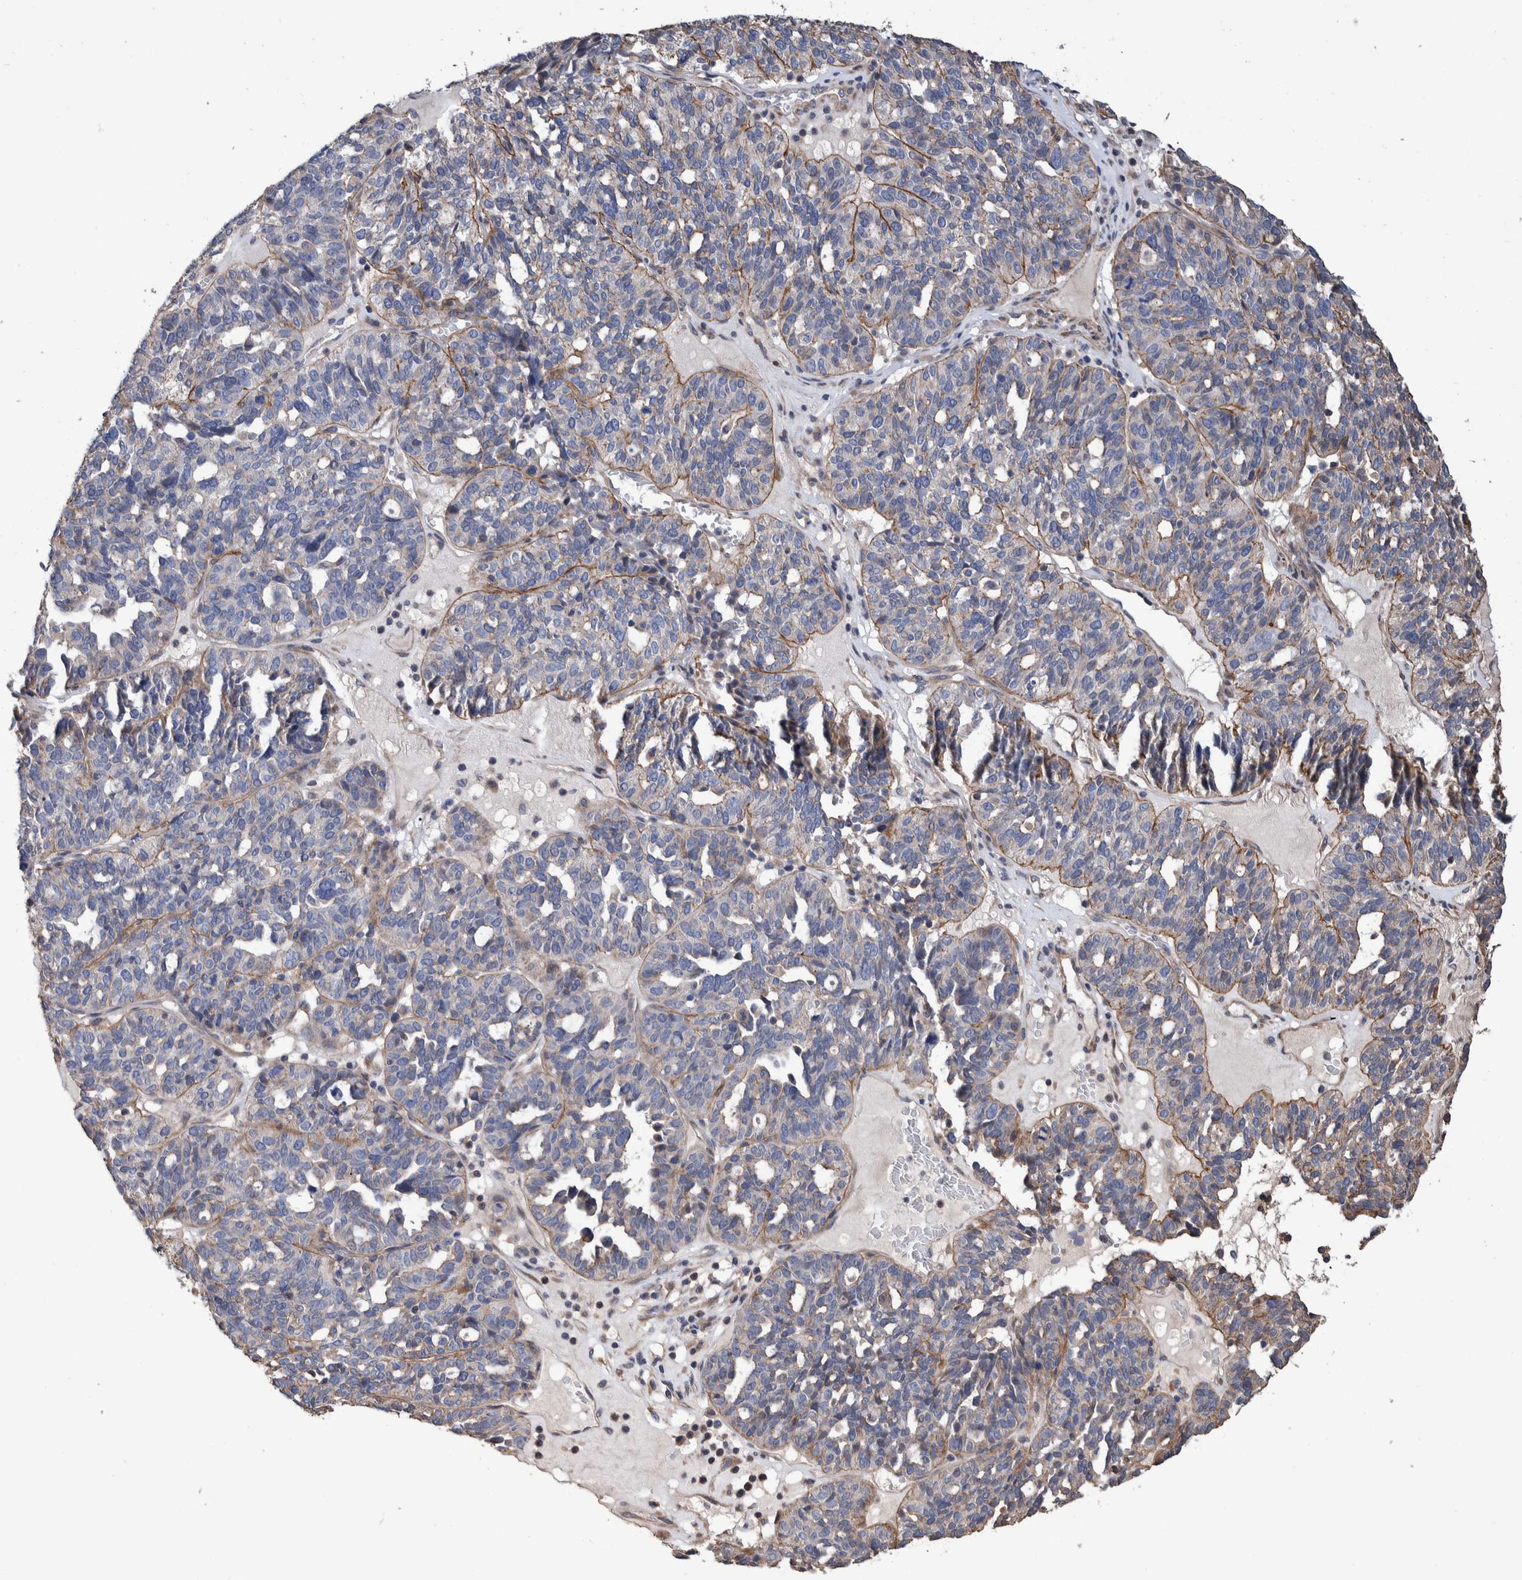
{"staining": {"intensity": "negative", "quantity": "none", "location": "none"}, "tissue": "ovarian cancer", "cell_type": "Tumor cells", "image_type": "cancer", "snomed": [{"axis": "morphology", "description": "Cystadenocarcinoma, serous, NOS"}, {"axis": "topography", "description": "Ovary"}], "caption": "Immunohistochemistry (IHC) image of neoplastic tissue: ovarian serous cystadenocarcinoma stained with DAB (3,3'-diaminobenzidine) demonstrates no significant protein staining in tumor cells. Nuclei are stained in blue.", "gene": "SLC45A4", "patient": {"sex": "female", "age": 59}}